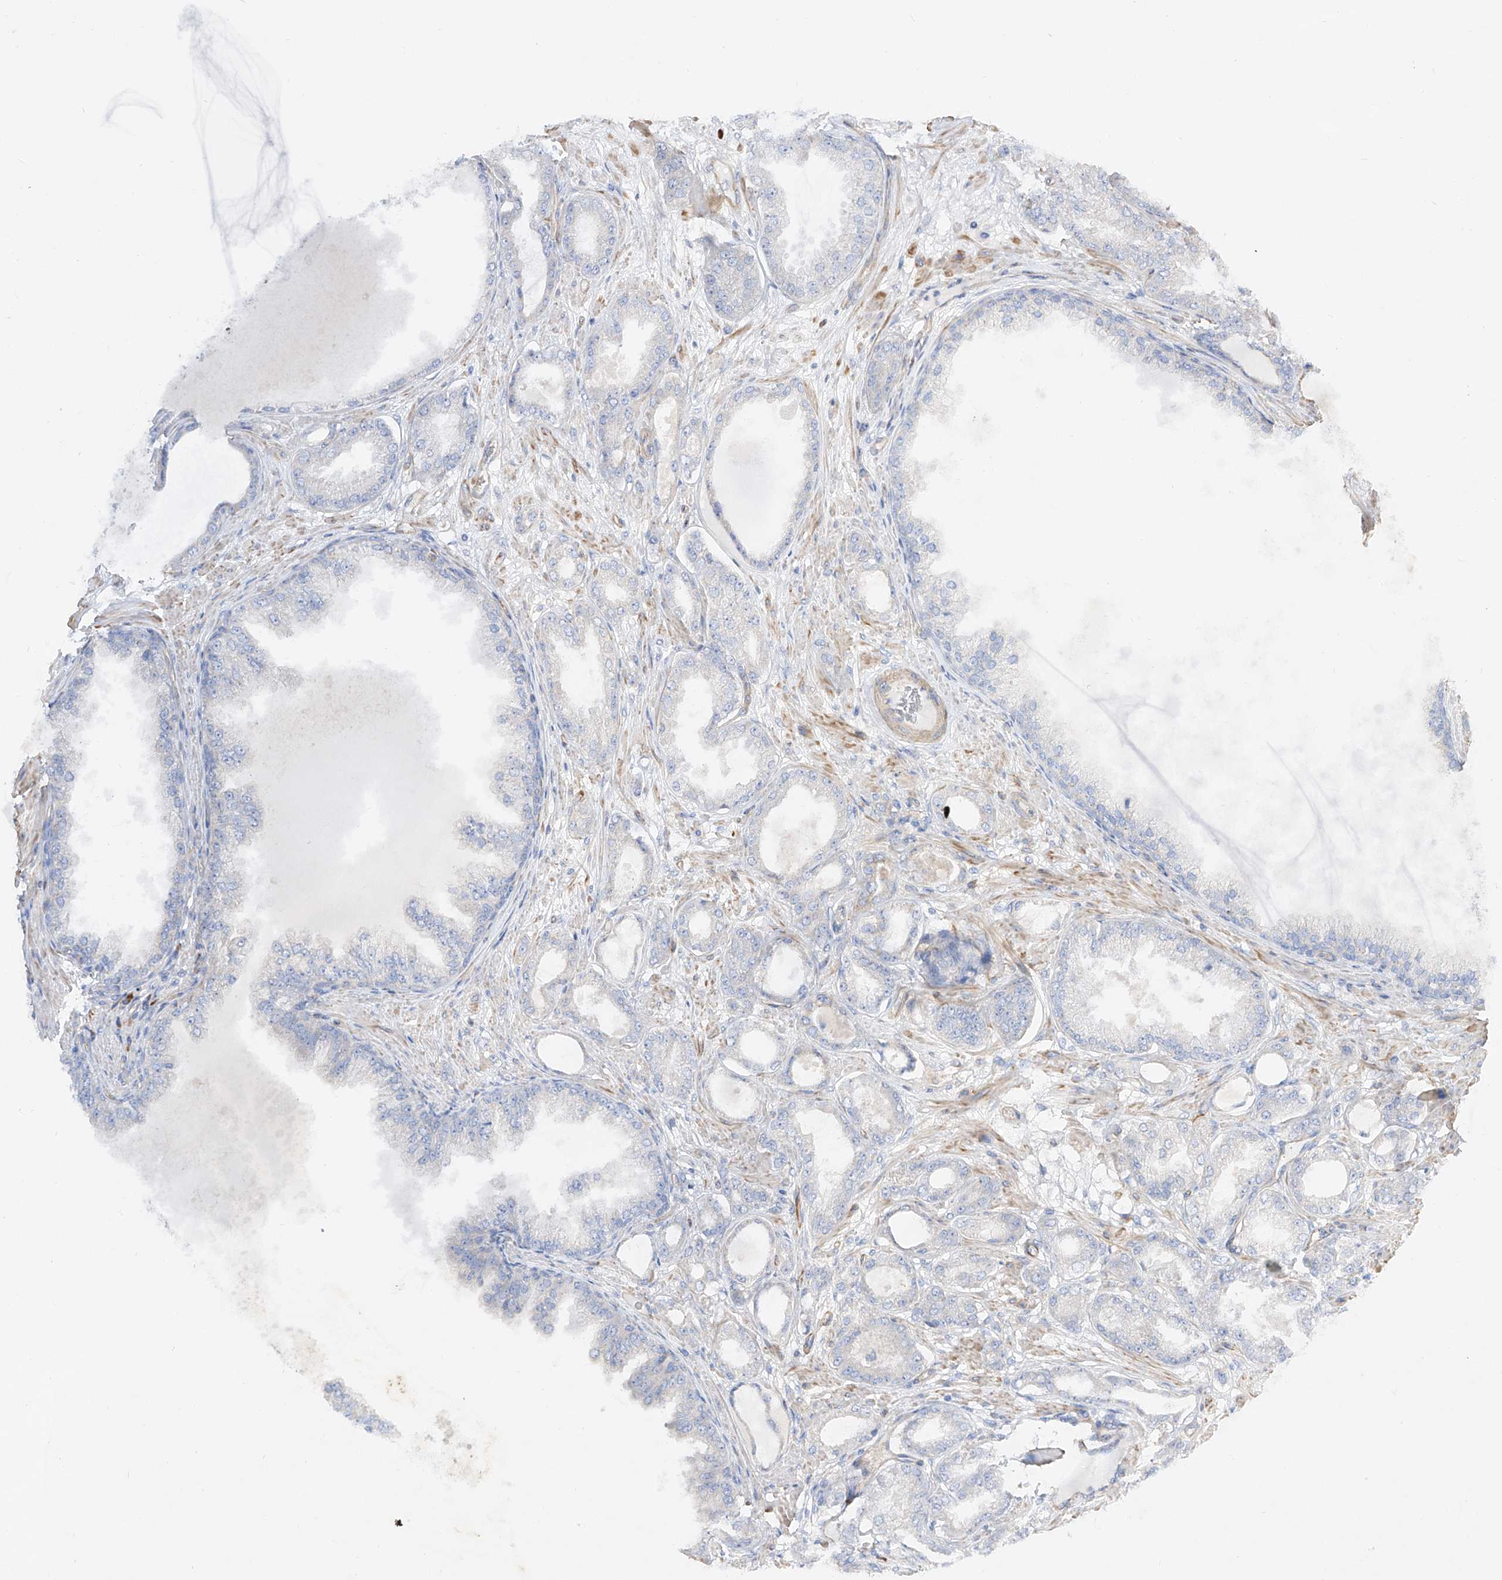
{"staining": {"intensity": "negative", "quantity": "none", "location": "none"}, "tissue": "prostate cancer", "cell_type": "Tumor cells", "image_type": "cancer", "snomed": [{"axis": "morphology", "description": "Adenocarcinoma, Low grade"}, {"axis": "topography", "description": "Prostate"}], "caption": "This is a image of immunohistochemistry staining of prostate cancer, which shows no positivity in tumor cells. The staining was performed using DAB to visualize the protein expression in brown, while the nuclei were stained in blue with hematoxylin (Magnification: 20x).", "gene": "LCA5", "patient": {"sex": "male", "age": 63}}